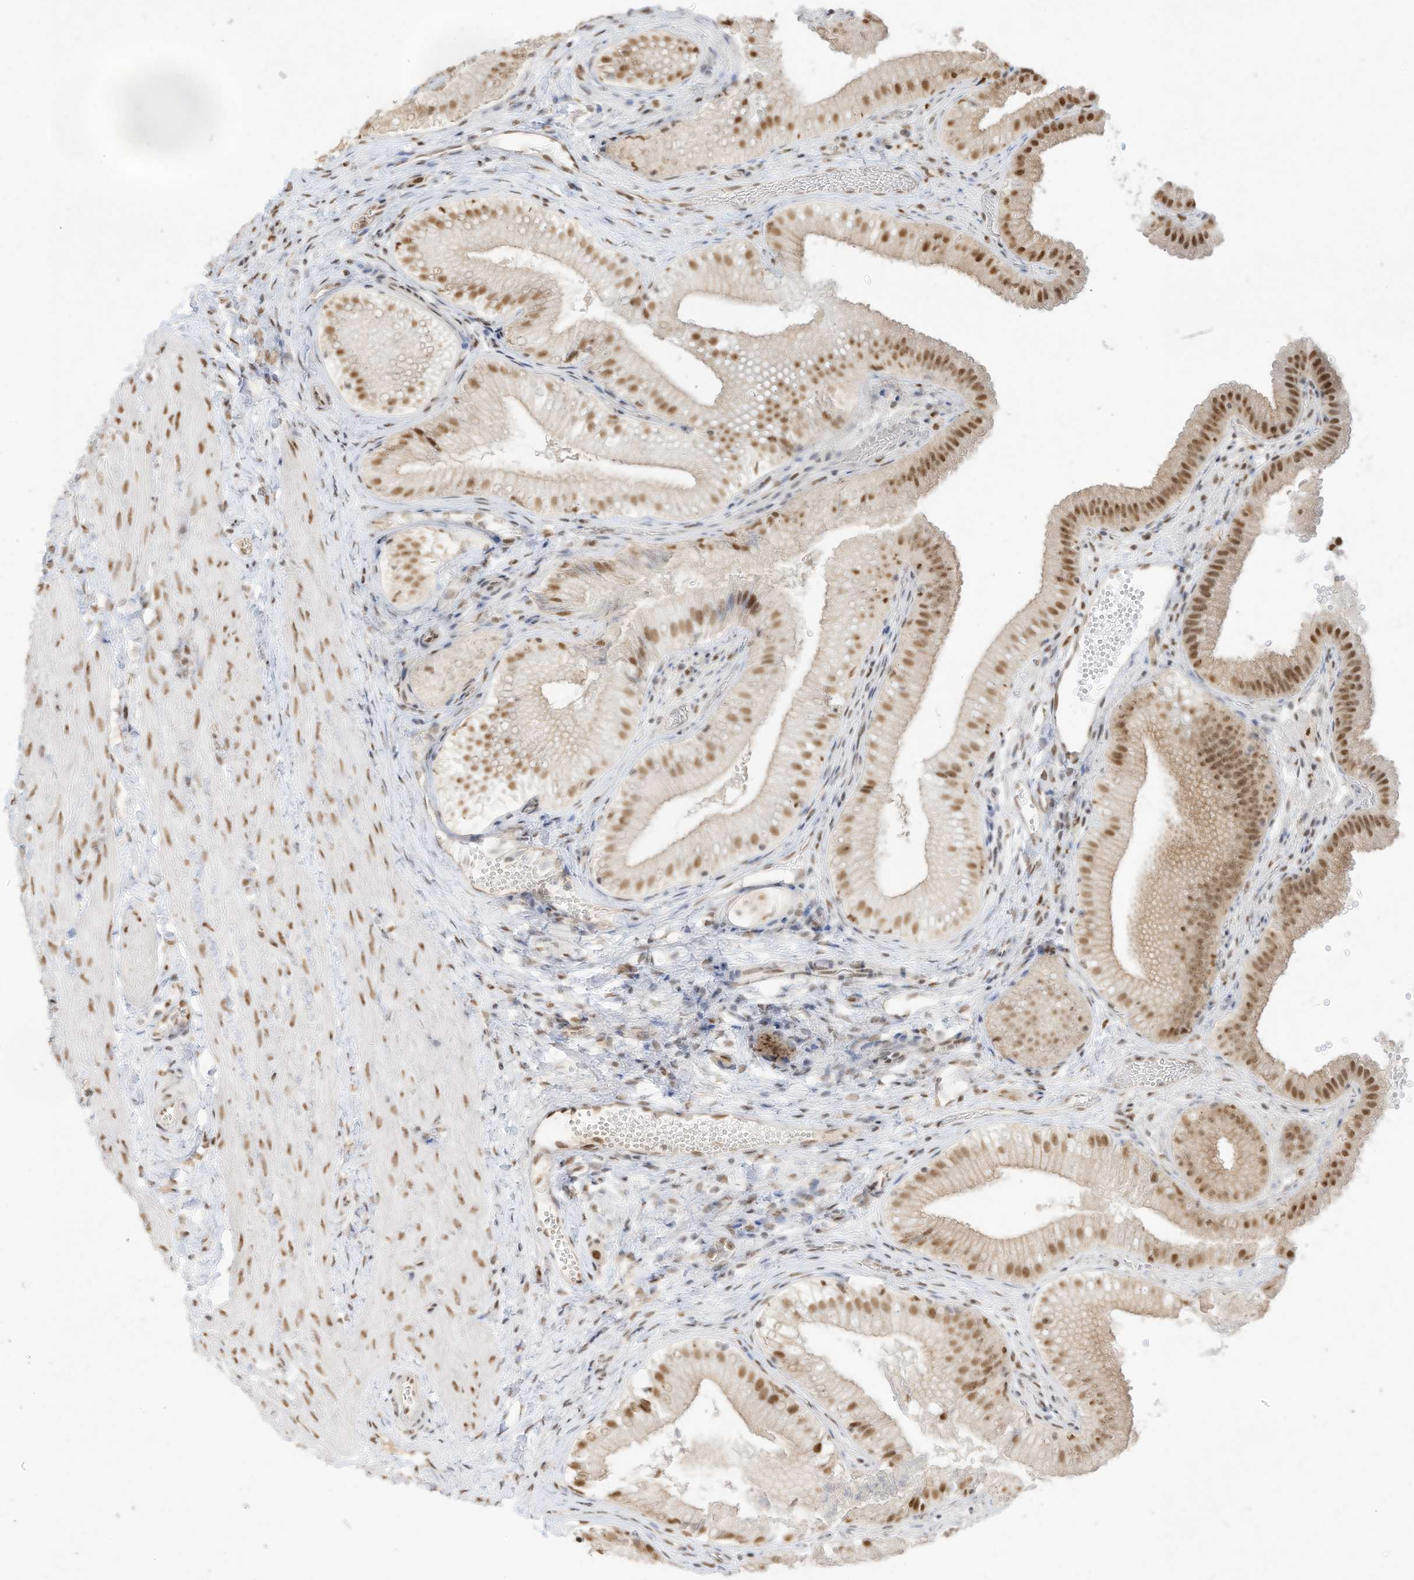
{"staining": {"intensity": "strong", "quantity": "25%-75%", "location": "nuclear"}, "tissue": "gallbladder", "cell_type": "Glandular cells", "image_type": "normal", "snomed": [{"axis": "morphology", "description": "Normal tissue, NOS"}, {"axis": "topography", "description": "Gallbladder"}], "caption": "The immunohistochemical stain labels strong nuclear positivity in glandular cells of benign gallbladder.", "gene": "NHSL1", "patient": {"sex": "female", "age": 30}}